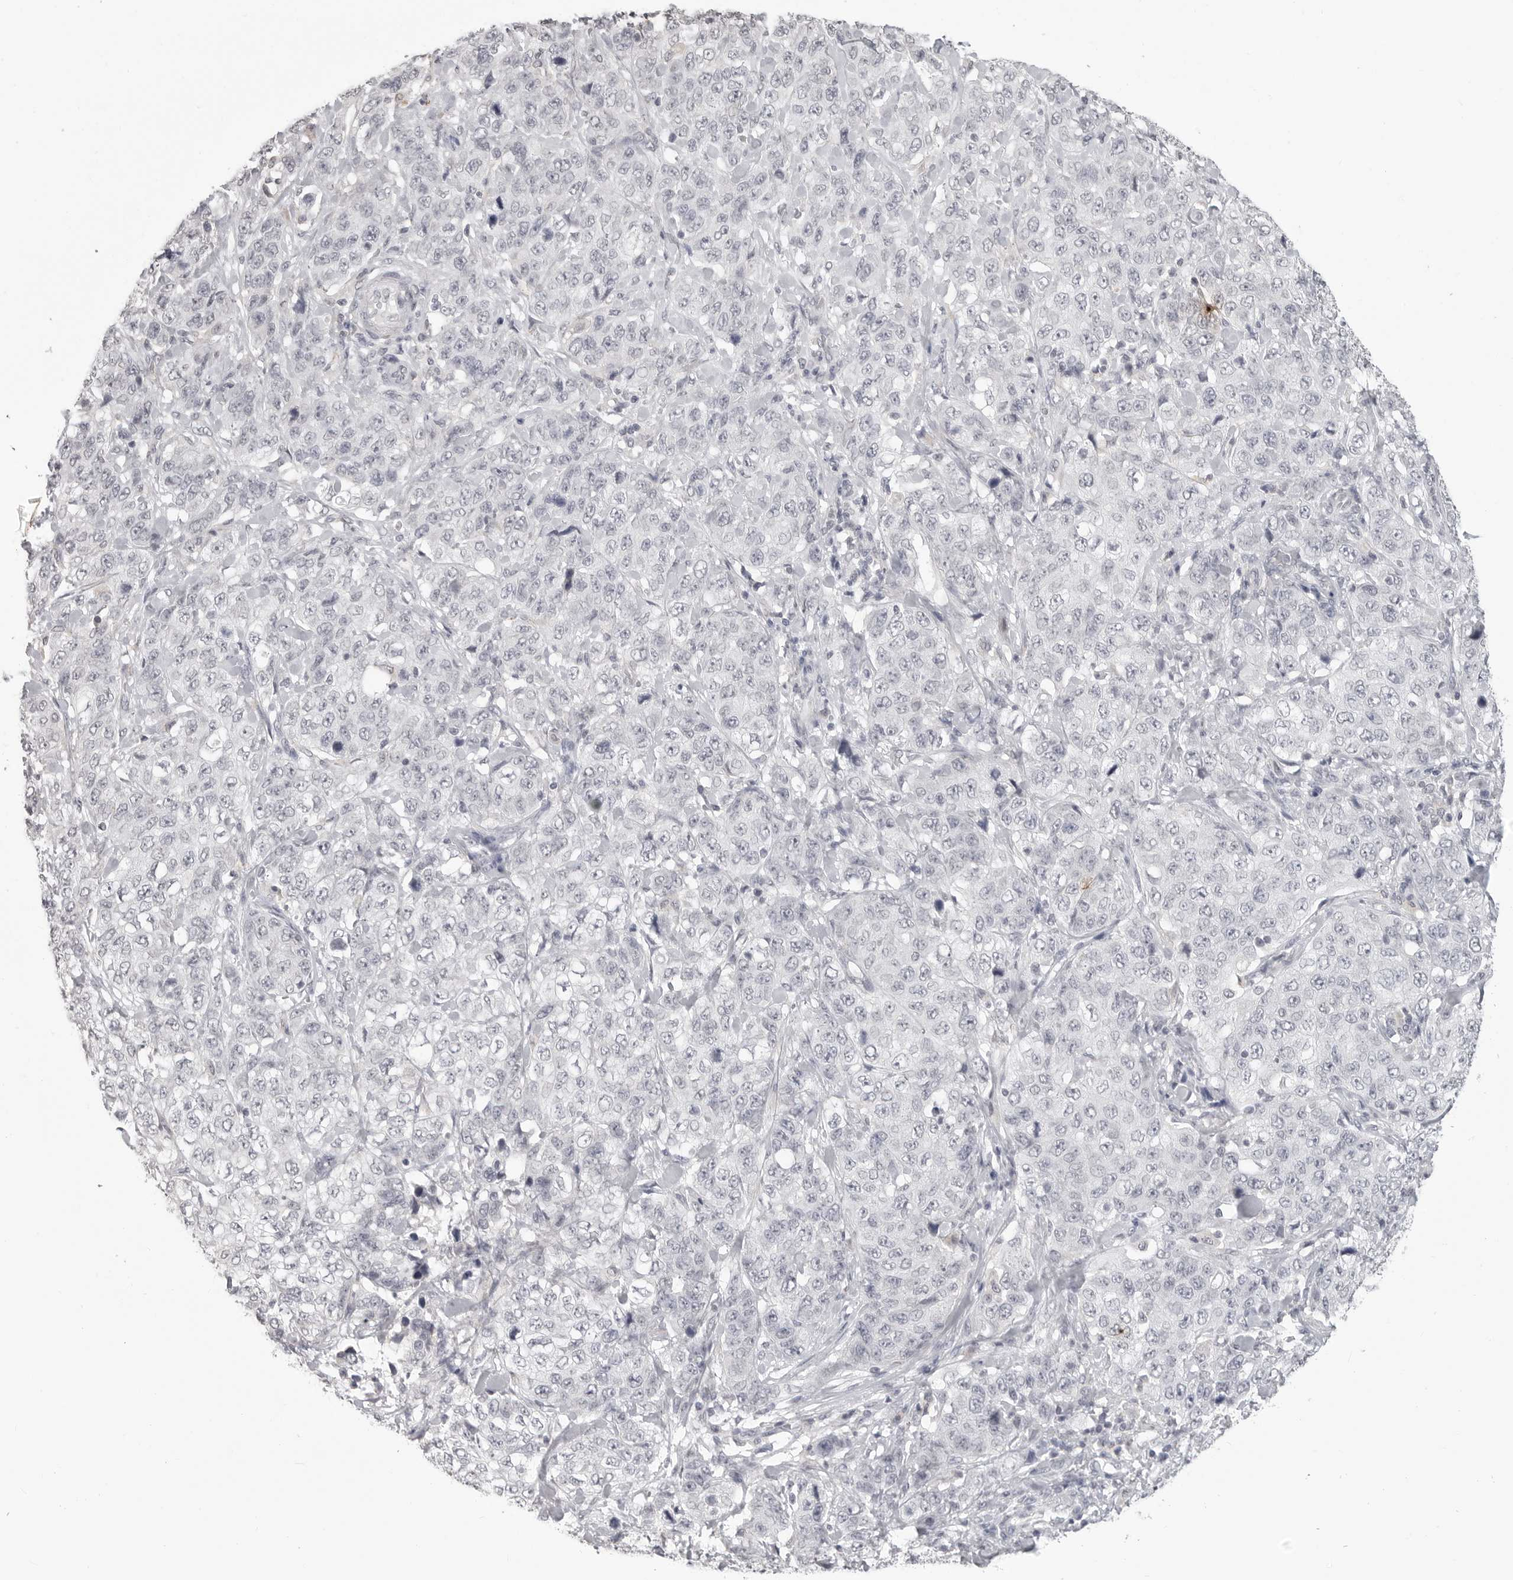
{"staining": {"intensity": "negative", "quantity": "none", "location": "none"}, "tissue": "stomach cancer", "cell_type": "Tumor cells", "image_type": "cancer", "snomed": [{"axis": "morphology", "description": "Adenocarcinoma, NOS"}, {"axis": "topography", "description": "Stomach"}], "caption": "The immunohistochemistry (IHC) image has no significant staining in tumor cells of adenocarcinoma (stomach) tissue.", "gene": "PRSS1", "patient": {"sex": "male", "age": 48}}